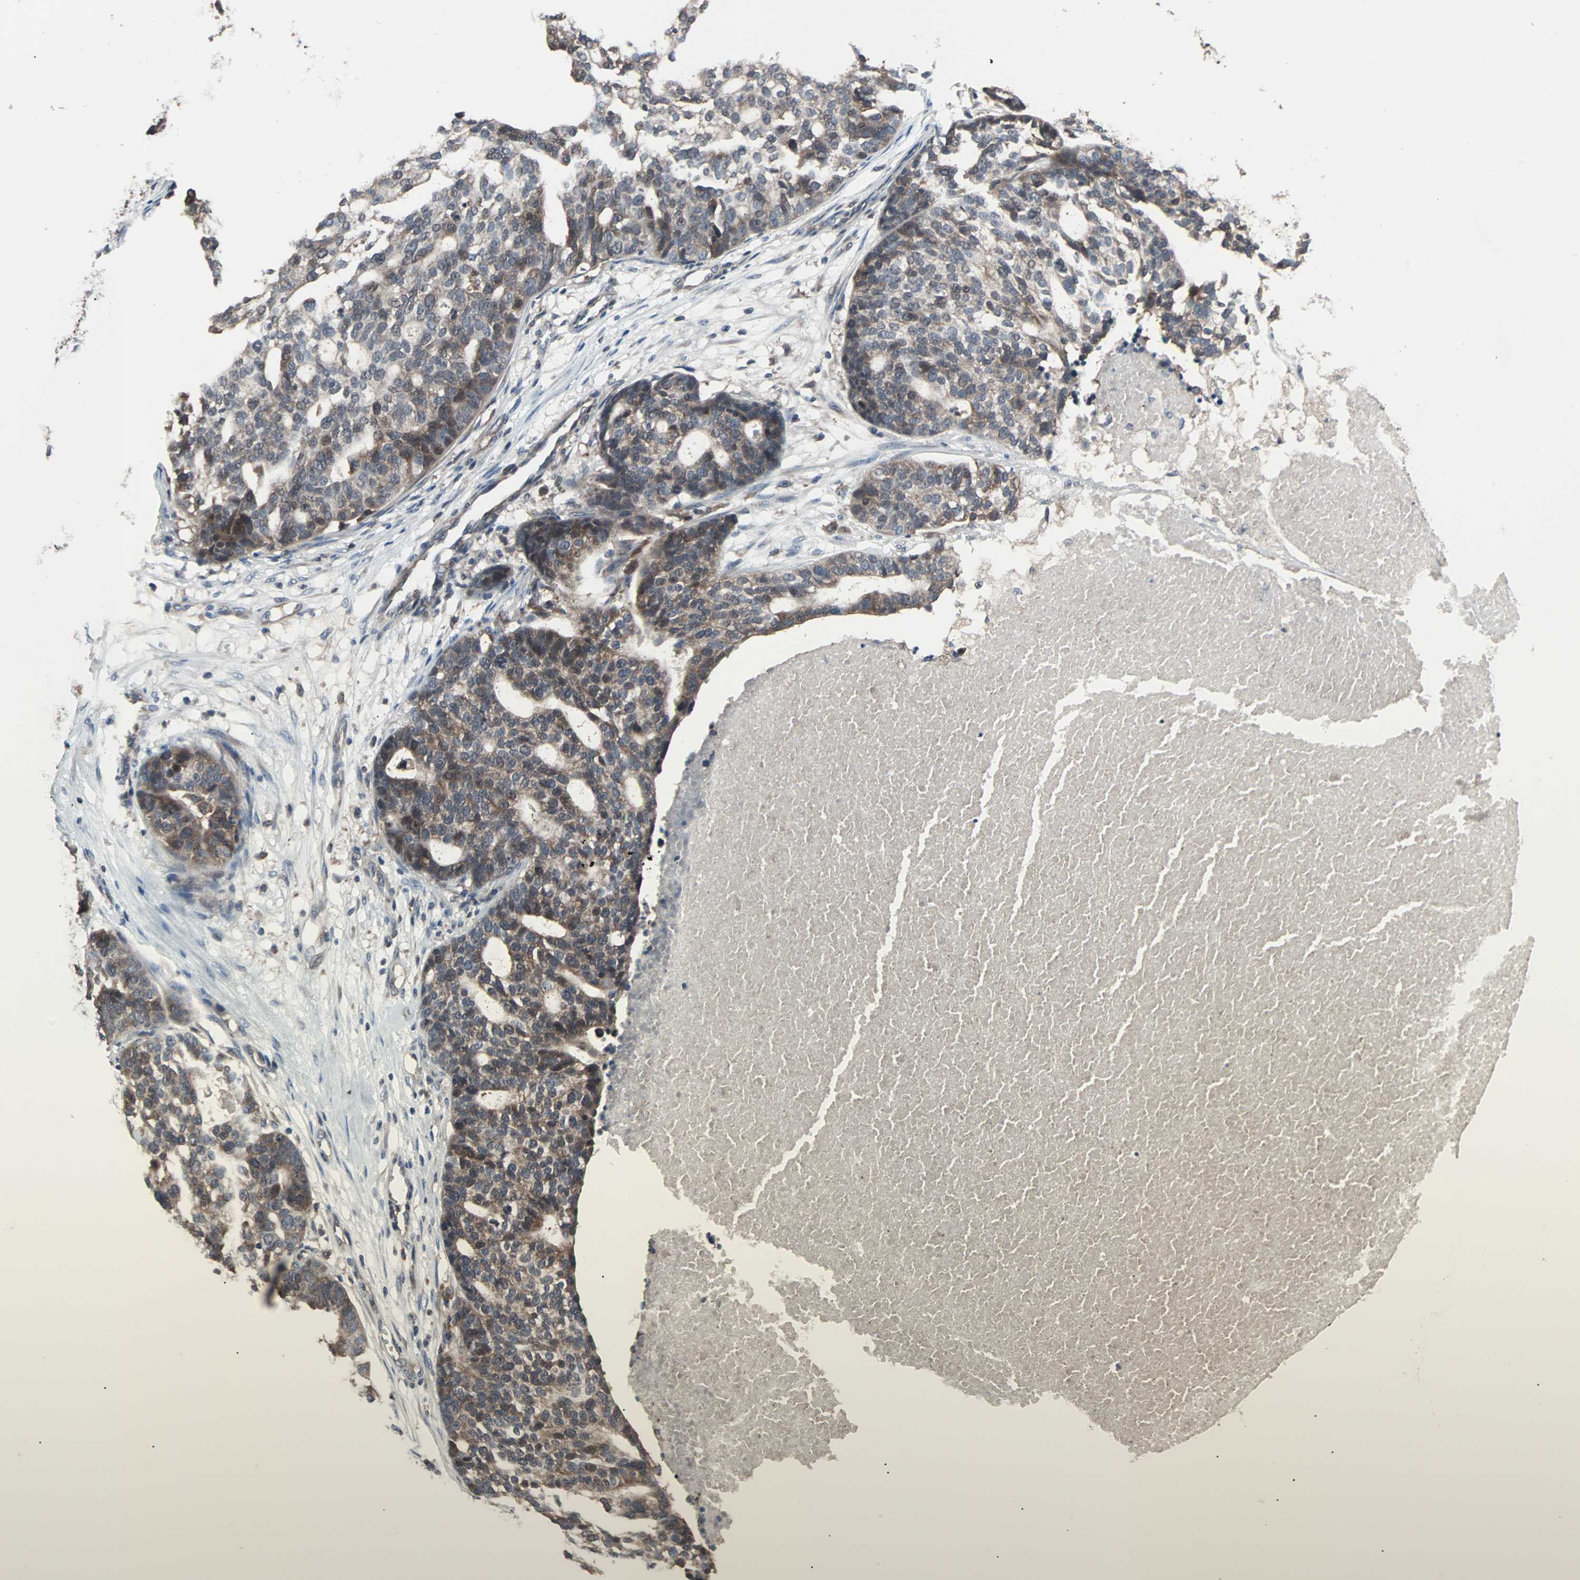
{"staining": {"intensity": "weak", "quantity": ">75%", "location": "cytoplasmic/membranous"}, "tissue": "ovarian cancer", "cell_type": "Tumor cells", "image_type": "cancer", "snomed": [{"axis": "morphology", "description": "Cystadenocarcinoma, serous, NOS"}, {"axis": "topography", "description": "Ovary"}], "caption": "Immunohistochemical staining of ovarian cancer (serous cystadenocarcinoma) exhibits low levels of weak cytoplasmic/membranous protein positivity in about >75% of tumor cells. Immunohistochemistry (ihc) stains the protein in brown and the nuclei are stained blue.", "gene": "PAK1", "patient": {"sex": "female", "age": 59}}